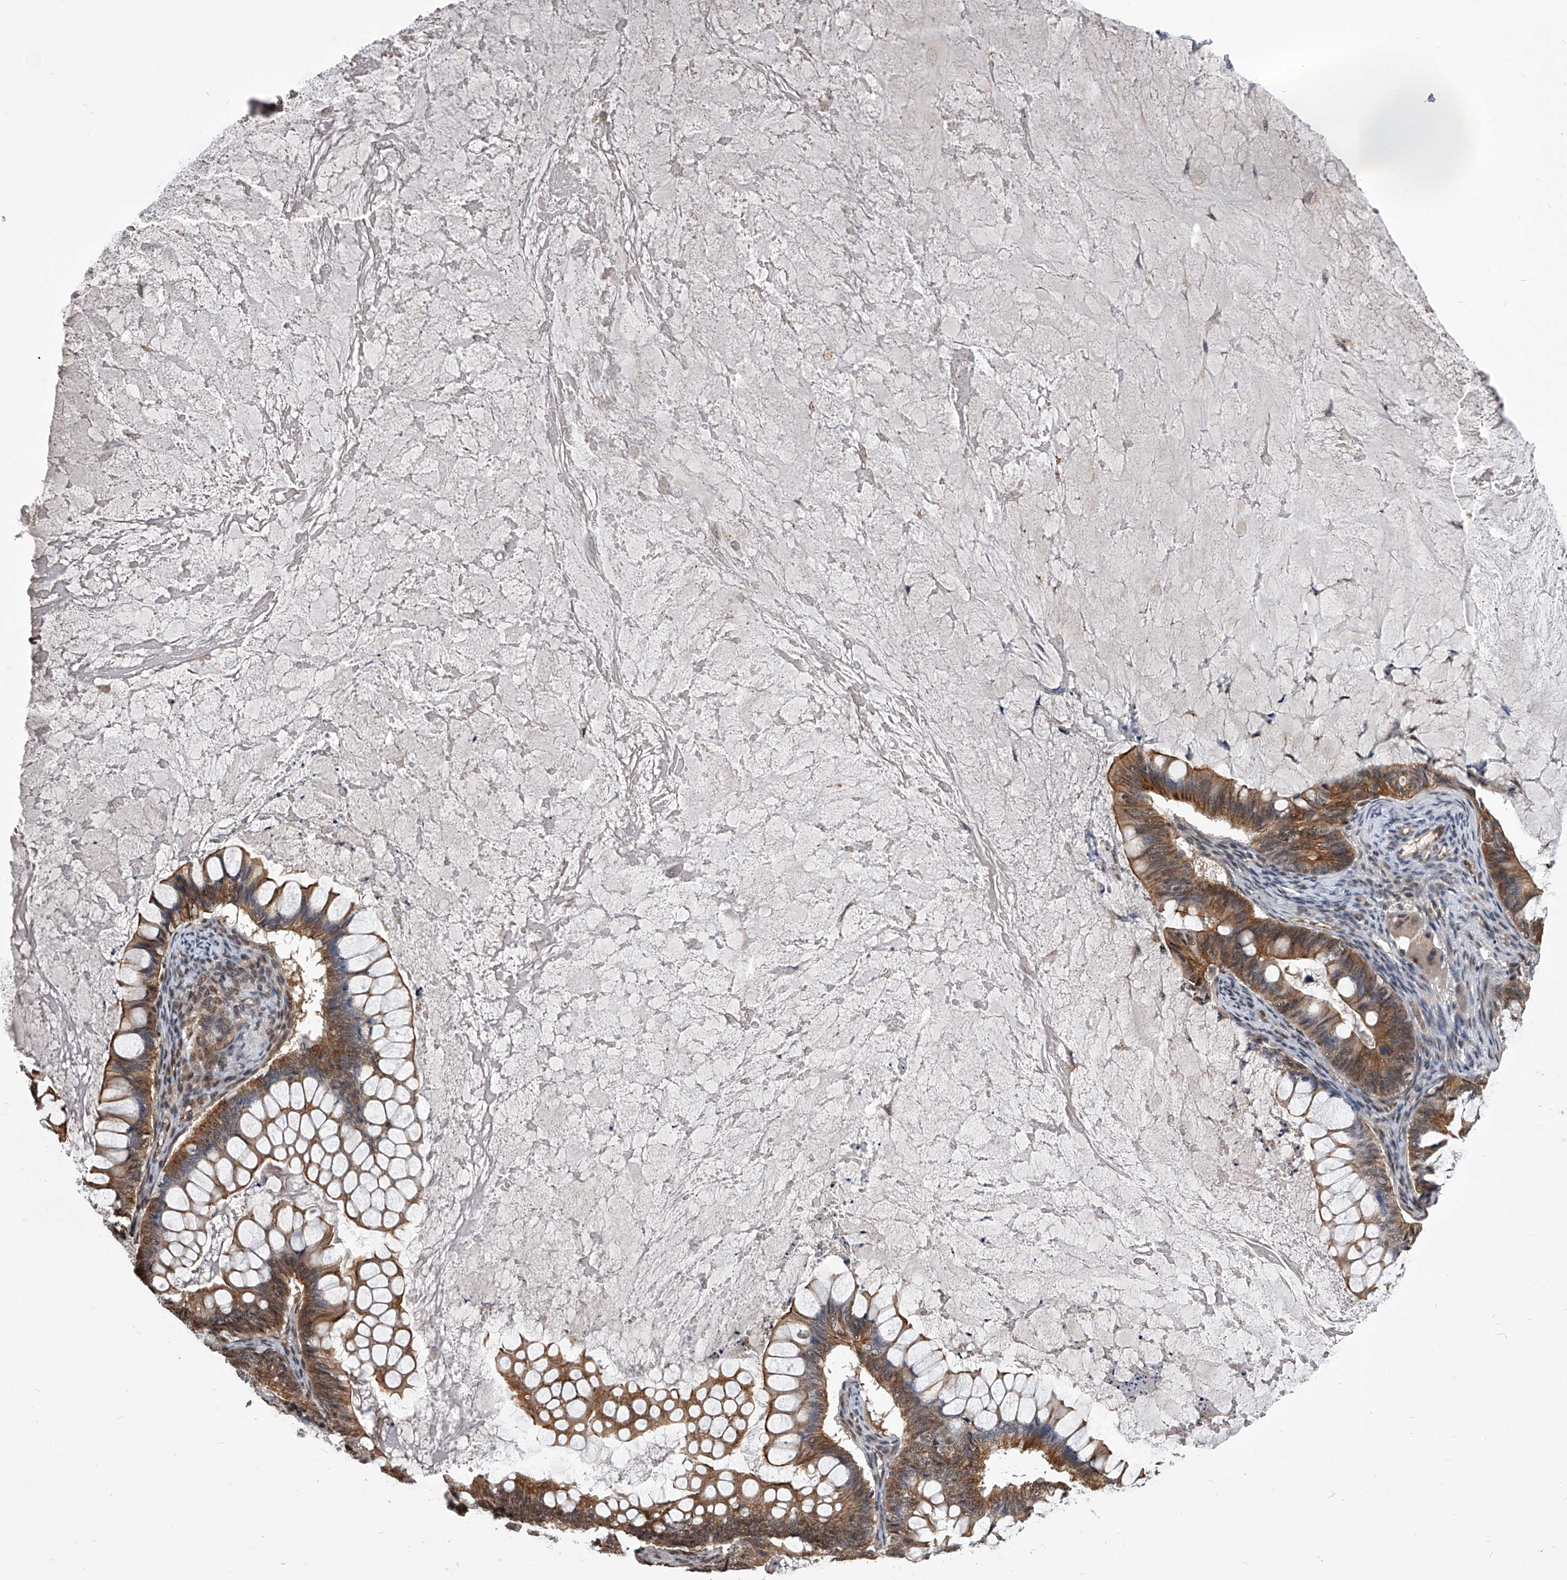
{"staining": {"intensity": "moderate", "quantity": ">75%", "location": "cytoplasmic/membranous"}, "tissue": "ovarian cancer", "cell_type": "Tumor cells", "image_type": "cancer", "snomed": [{"axis": "morphology", "description": "Cystadenocarcinoma, mucinous, NOS"}, {"axis": "topography", "description": "Ovary"}], "caption": "A high-resolution photomicrograph shows immunohistochemistry (IHC) staining of mucinous cystadenocarcinoma (ovarian), which reveals moderate cytoplasmic/membranous expression in approximately >75% of tumor cells. (Brightfield microscopy of DAB IHC at high magnification).", "gene": "ZNF76", "patient": {"sex": "female", "age": 61}}